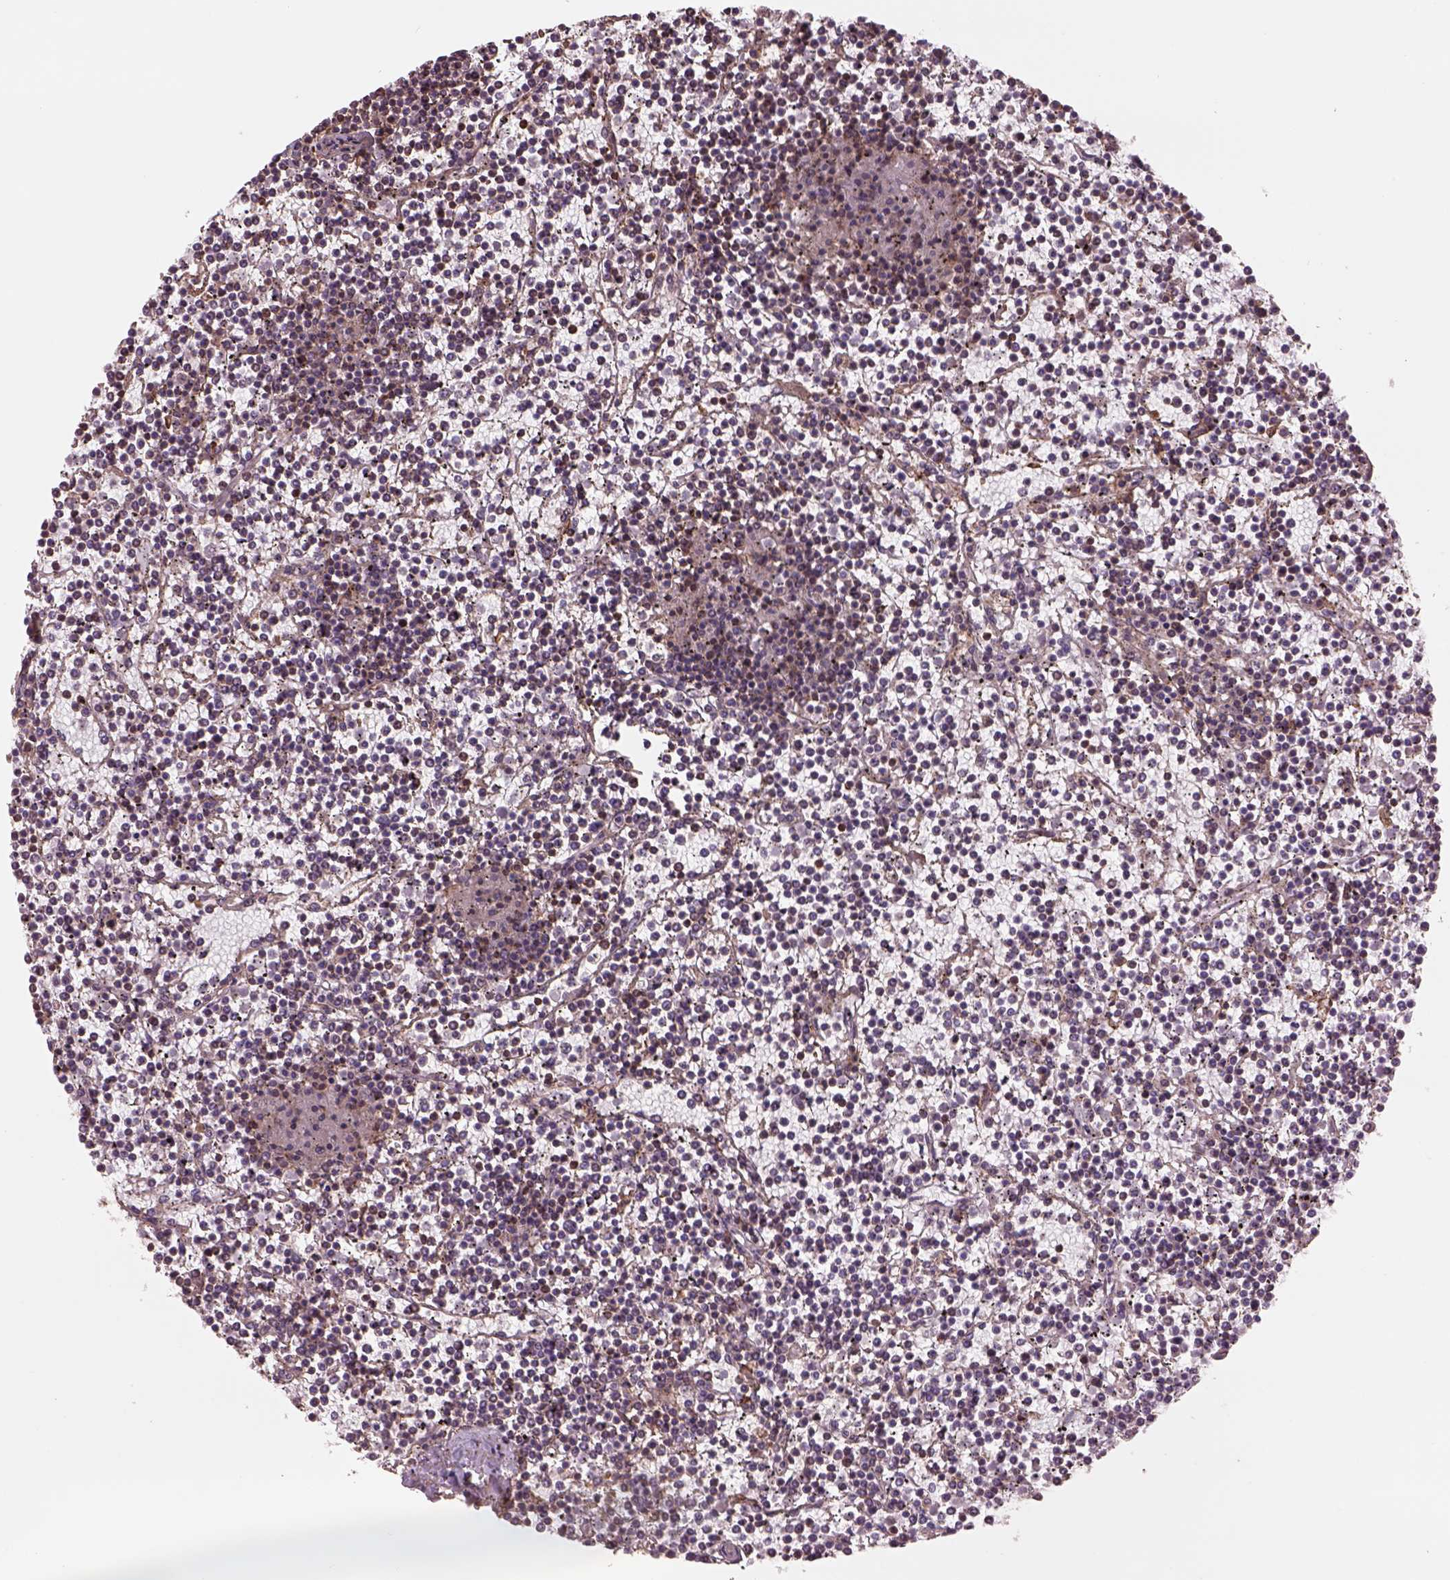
{"staining": {"intensity": "negative", "quantity": "none", "location": "none"}, "tissue": "lymphoma", "cell_type": "Tumor cells", "image_type": "cancer", "snomed": [{"axis": "morphology", "description": "Malignant lymphoma, non-Hodgkin's type, Low grade"}, {"axis": "topography", "description": "Spleen"}], "caption": "The histopathology image reveals no staining of tumor cells in lymphoma.", "gene": "LIN7A", "patient": {"sex": "female", "age": 19}}